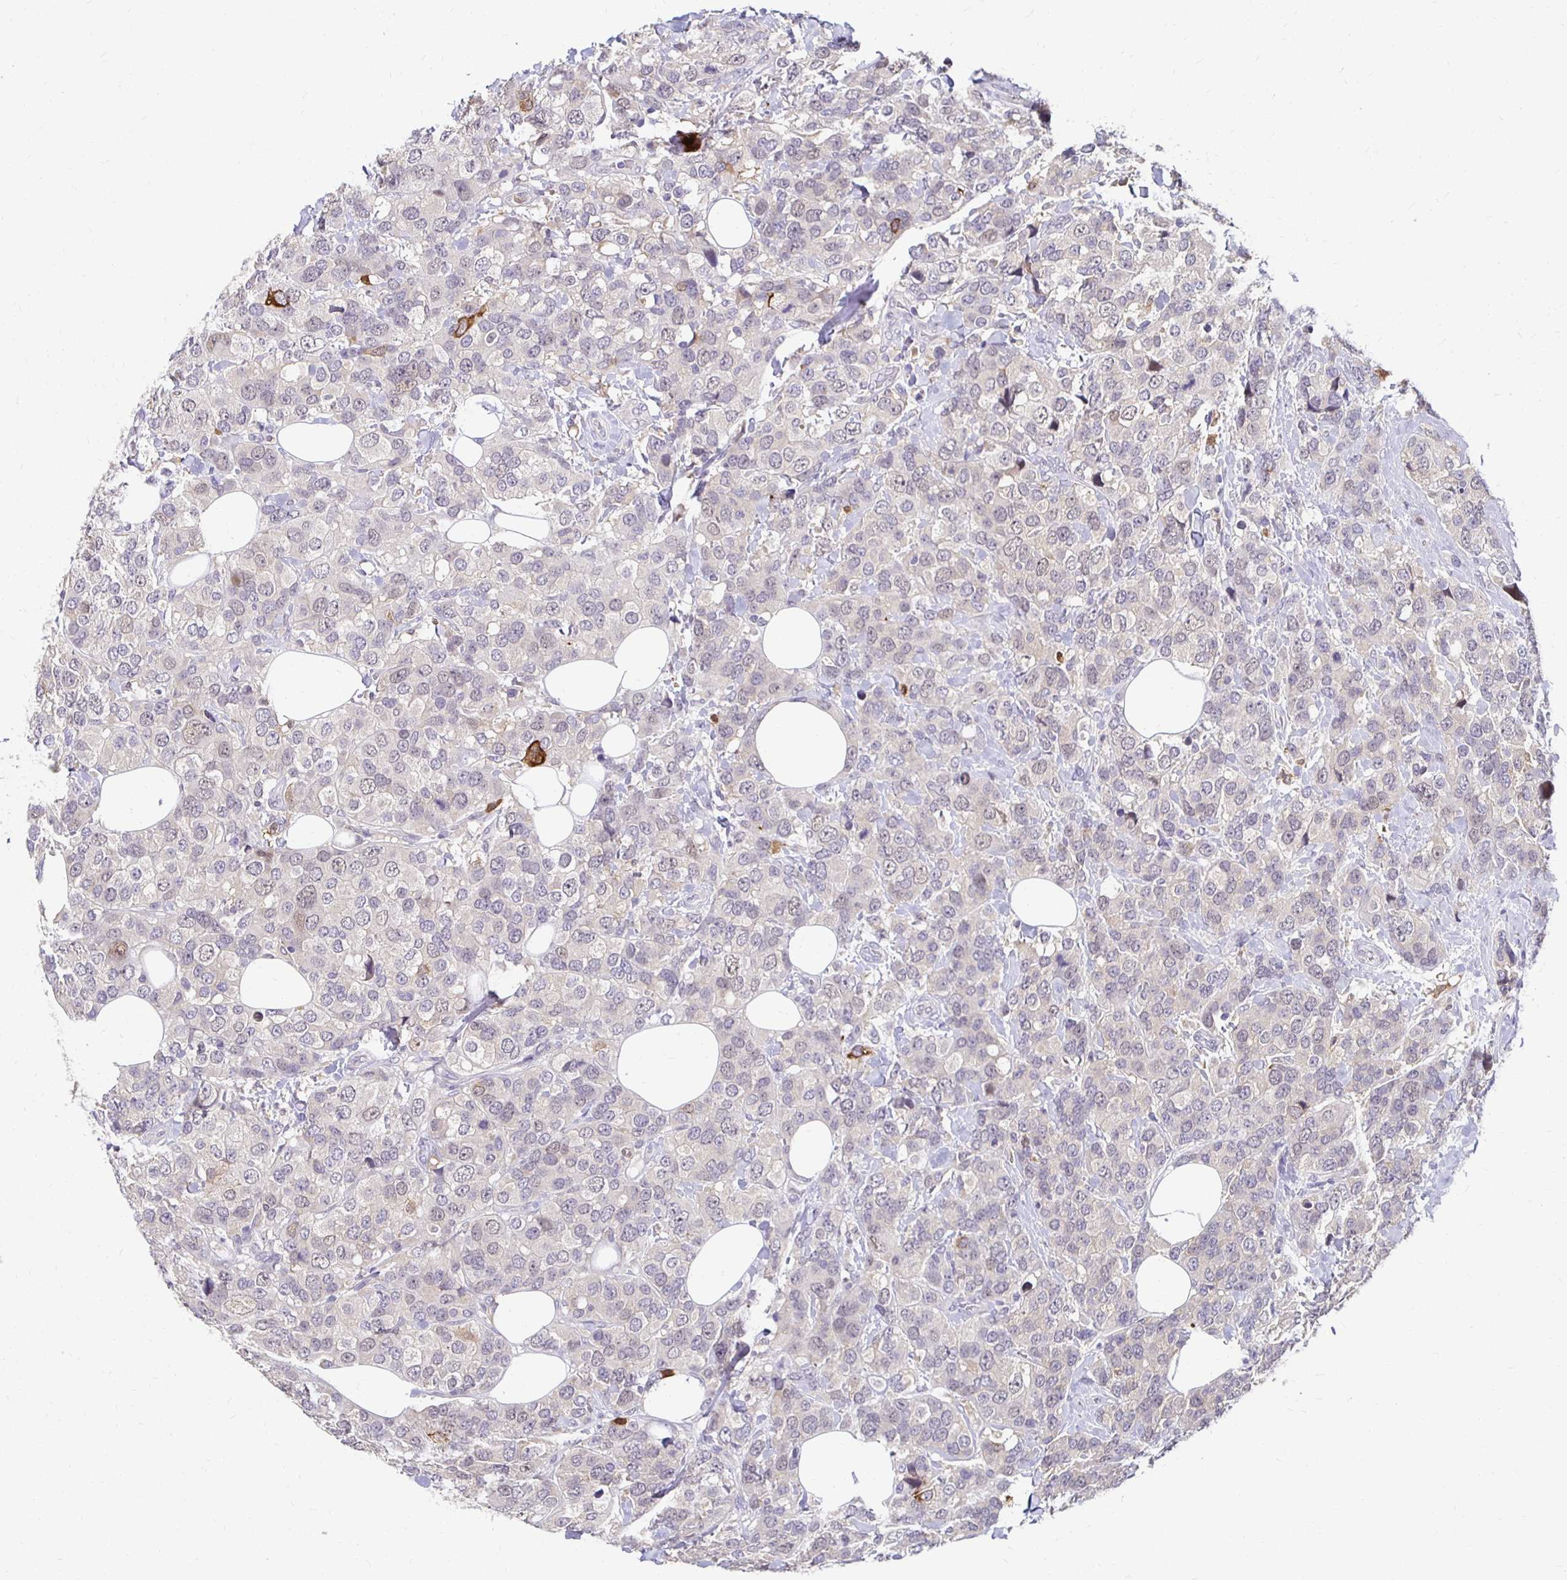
{"staining": {"intensity": "negative", "quantity": "none", "location": "none"}, "tissue": "breast cancer", "cell_type": "Tumor cells", "image_type": "cancer", "snomed": [{"axis": "morphology", "description": "Lobular carcinoma"}, {"axis": "topography", "description": "Breast"}], "caption": "A high-resolution histopathology image shows immunohistochemistry staining of breast cancer (lobular carcinoma), which demonstrates no significant staining in tumor cells.", "gene": "PADI2", "patient": {"sex": "female", "age": 59}}